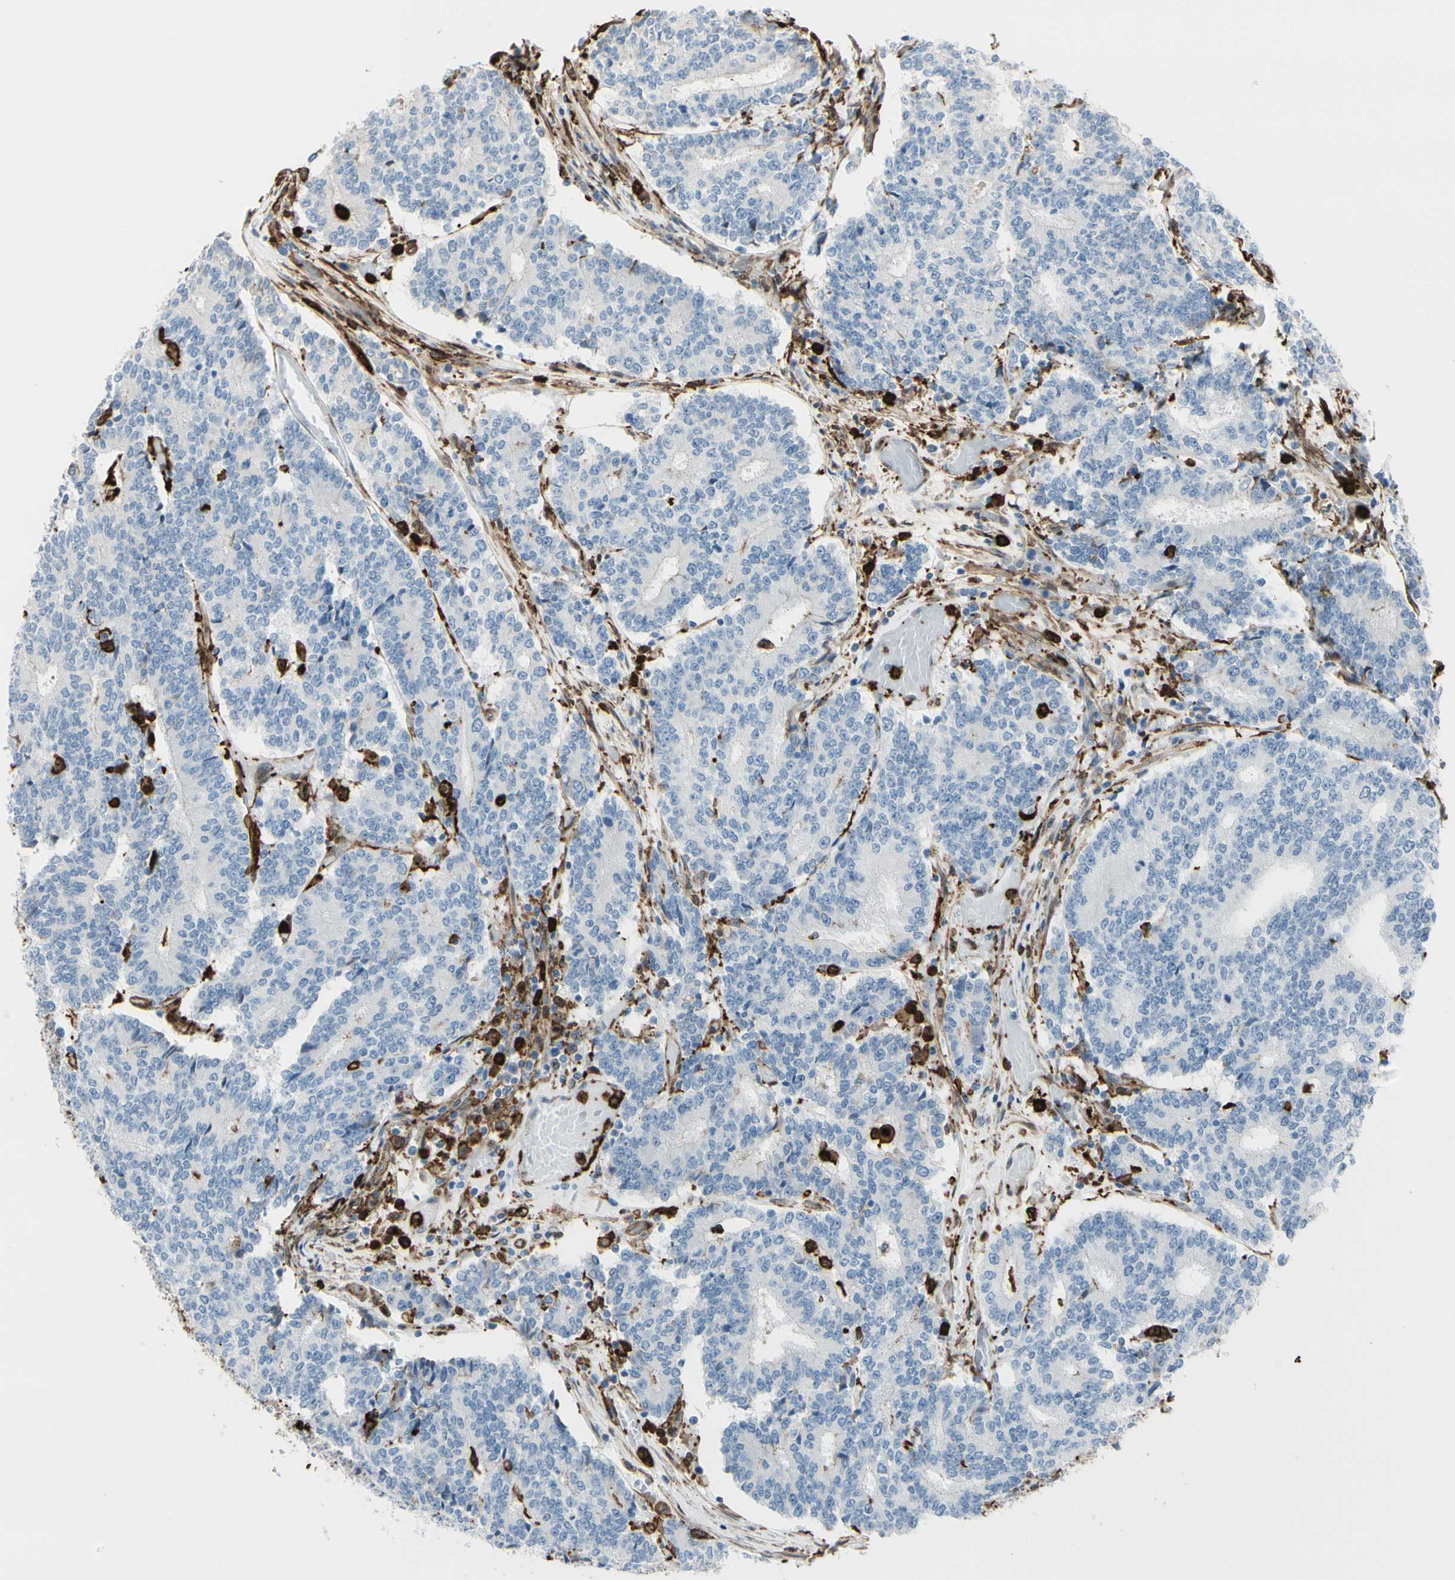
{"staining": {"intensity": "negative", "quantity": "none", "location": "none"}, "tissue": "prostate cancer", "cell_type": "Tumor cells", "image_type": "cancer", "snomed": [{"axis": "morphology", "description": "Normal tissue, NOS"}, {"axis": "morphology", "description": "Adenocarcinoma, High grade"}, {"axis": "topography", "description": "Prostate"}, {"axis": "topography", "description": "Seminal veicle"}], "caption": "Prostate cancer stained for a protein using immunohistochemistry displays no positivity tumor cells.", "gene": "GSN", "patient": {"sex": "male", "age": 55}}